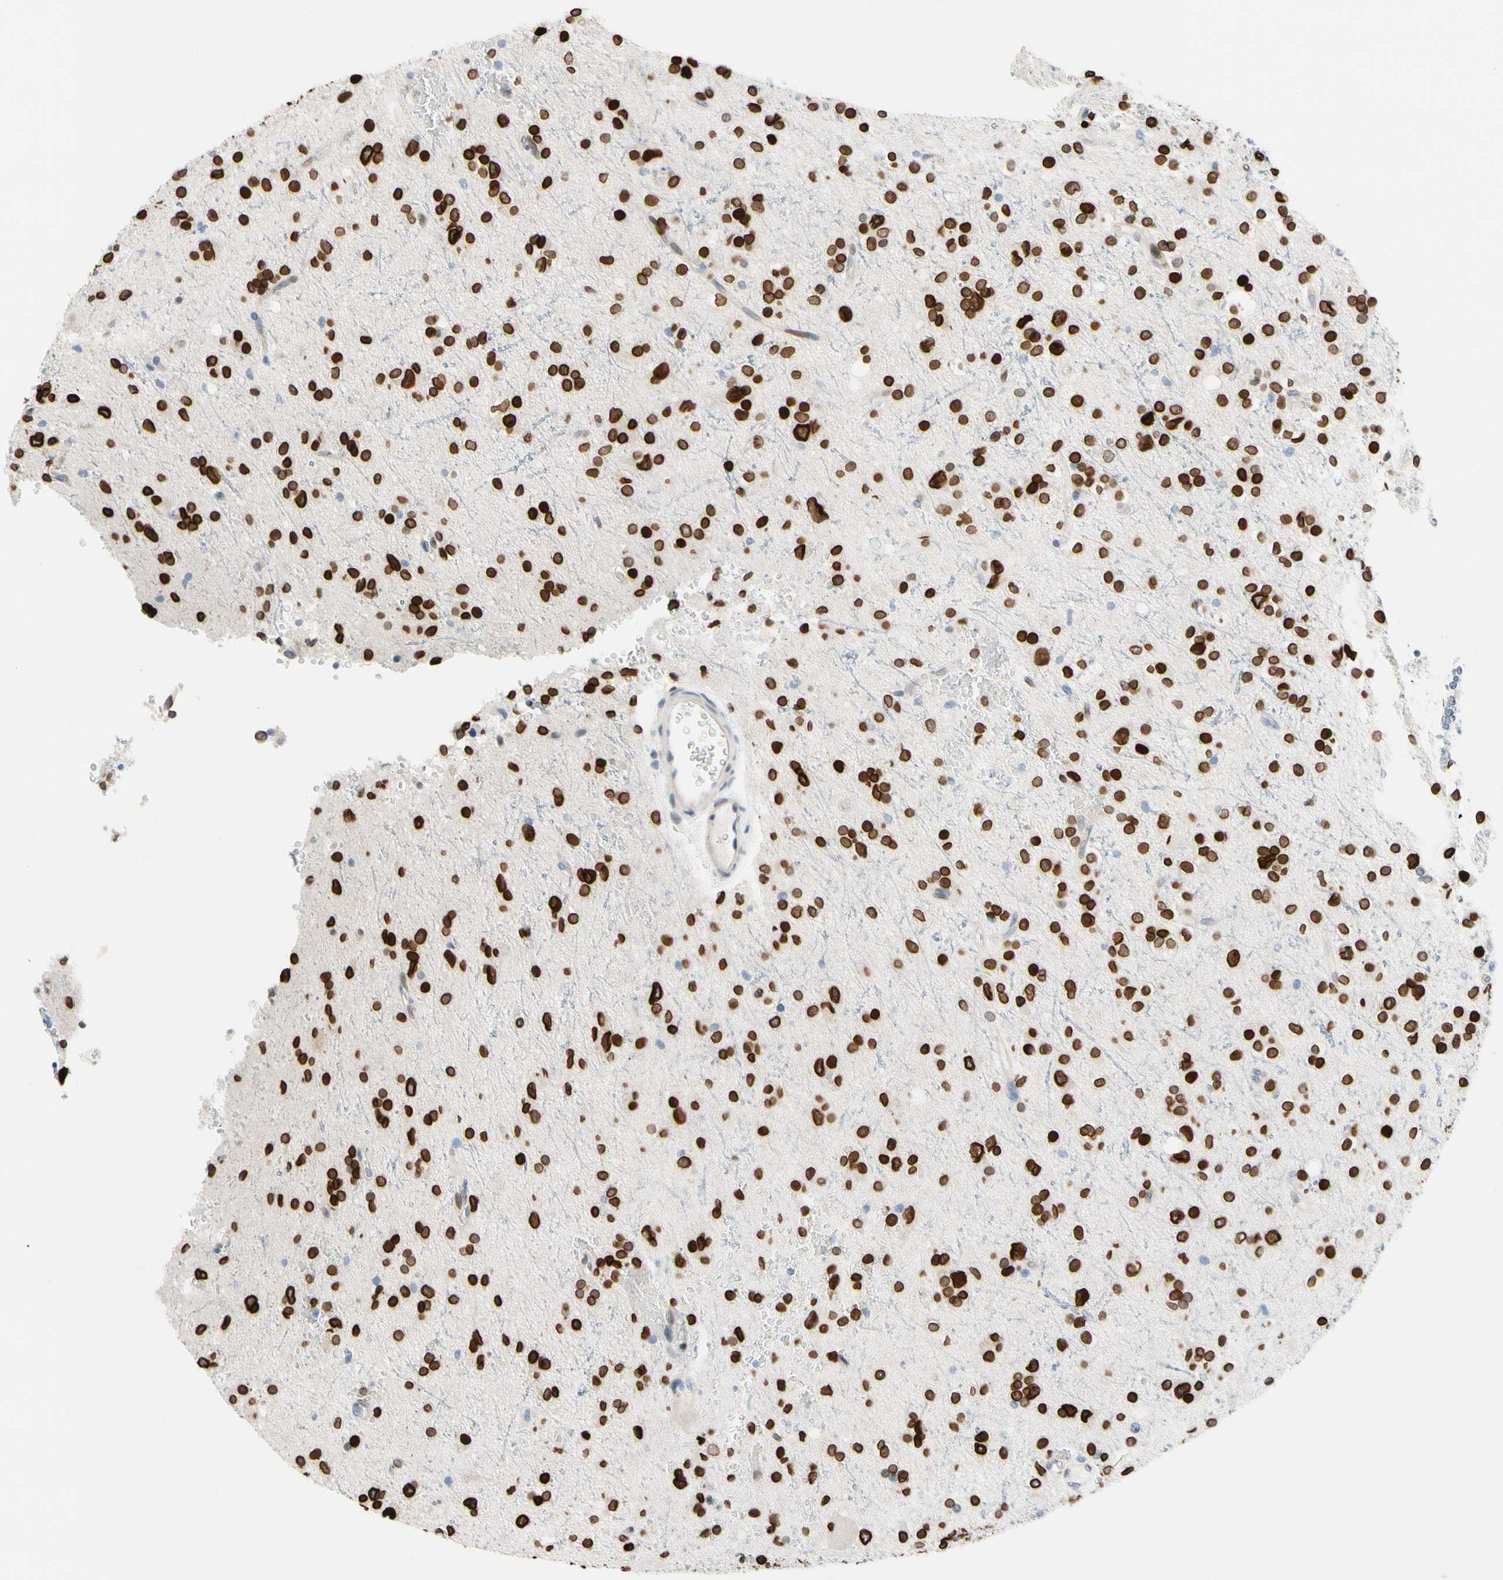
{"staining": {"intensity": "strong", "quantity": ">75%", "location": "cytoplasmic/membranous,nuclear"}, "tissue": "glioma", "cell_type": "Tumor cells", "image_type": "cancer", "snomed": [{"axis": "morphology", "description": "Glioma, malignant, High grade"}, {"axis": "topography", "description": "Brain"}], "caption": "Human high-grade glioma (malignant) stained with a protein marker reveals strong staining in tumor cells.", "gene": "ZNF132", "patient": {"sex": "male", "age": 47}}